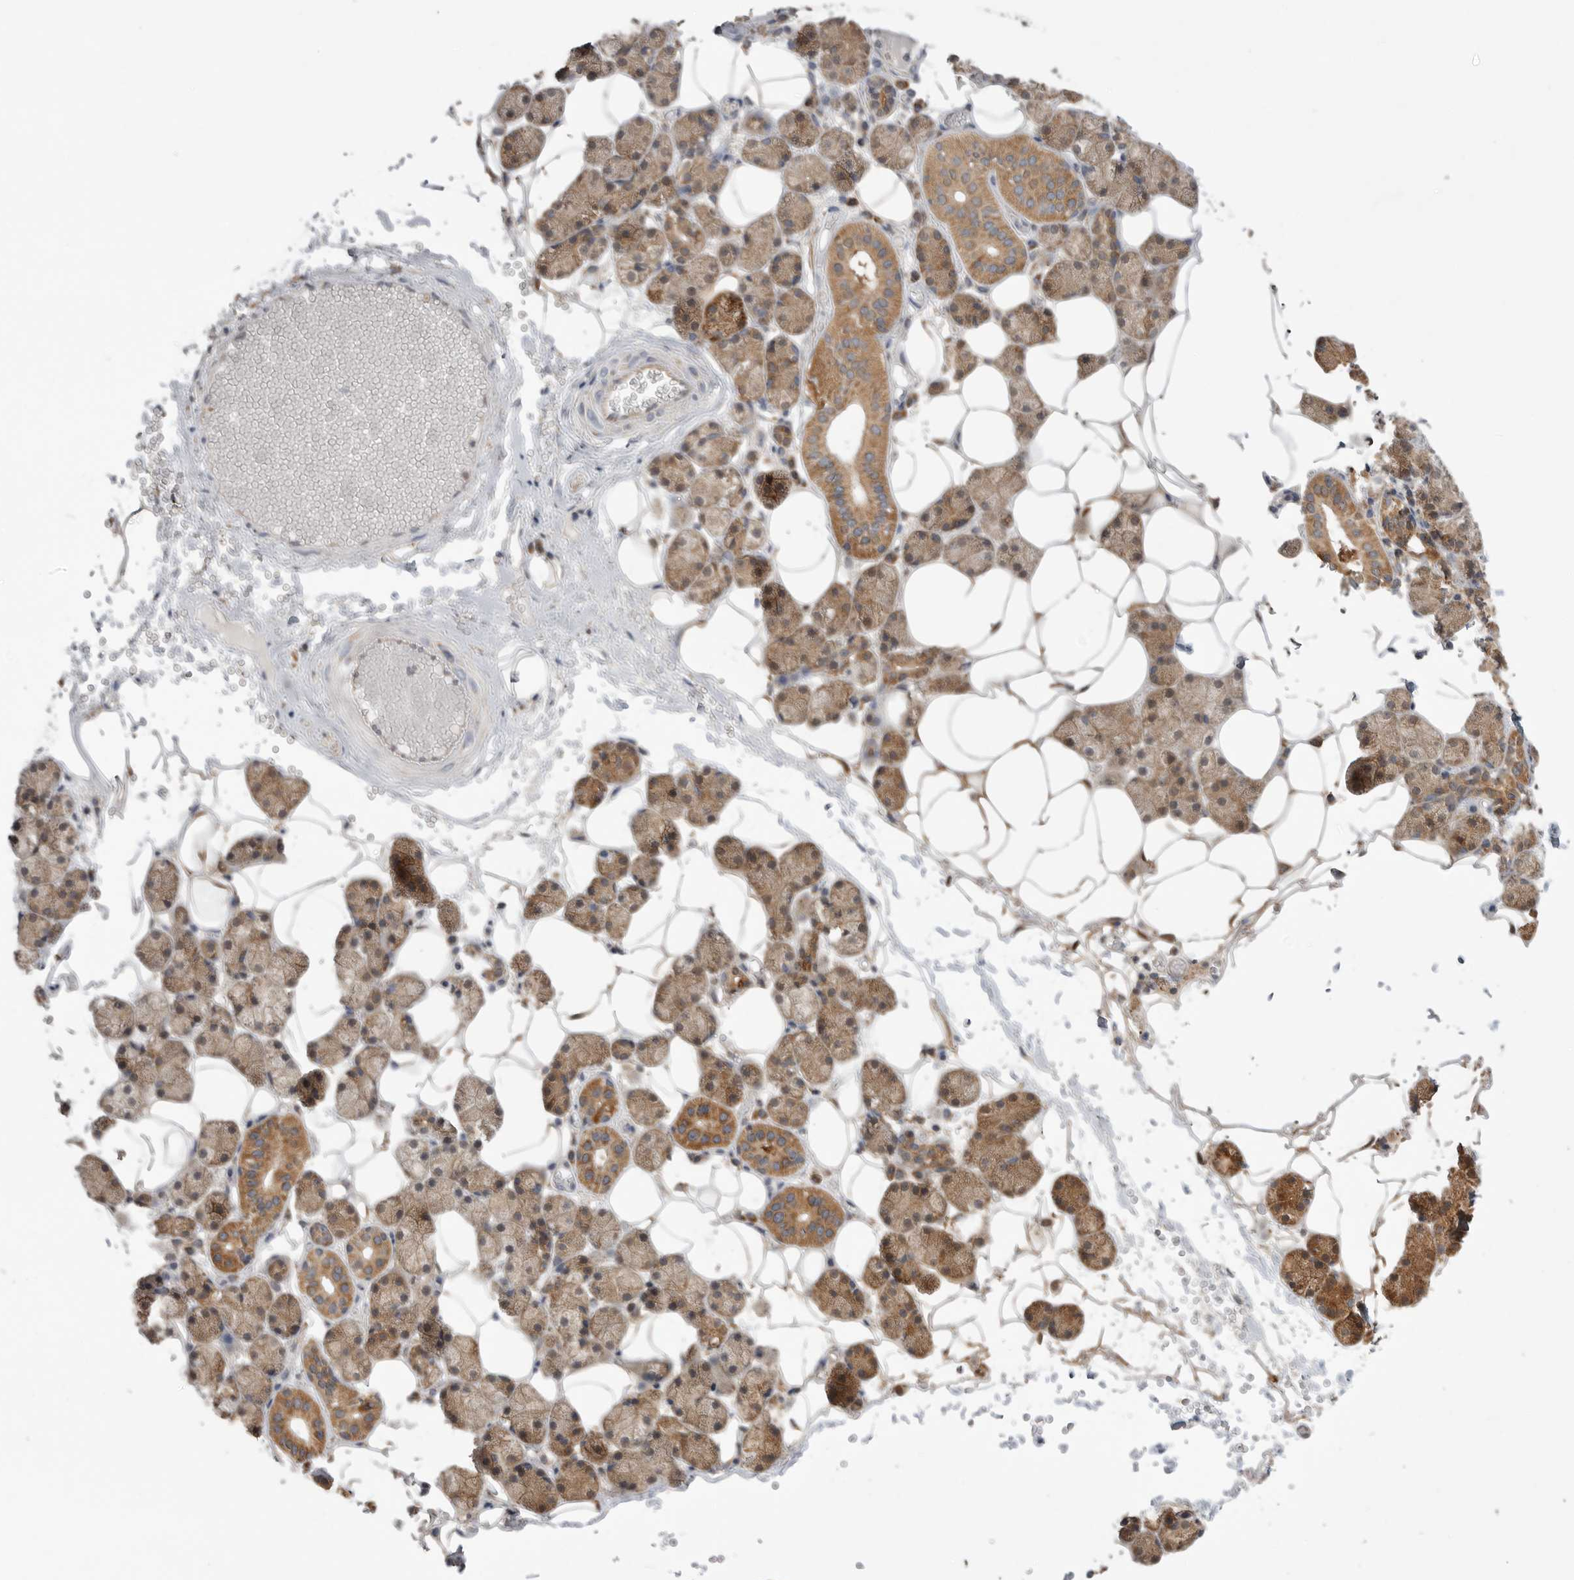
{"staining": {"intensity": "moderate", "quantity": ">75%", "location": "cytoplasmic/membranous"}, "tissue": "salivary gland", "cell_type": "Glandular cells", "image_type": "normal", "snomed": [{"axis": "morphology", "description": "Normal tissue, NOS"}, {"axis": "topography", "description": "Salivary gland"}], "caption": "Immunohistochemical staining of unremarkable human salivary gland shows moderate cytoplasmic/membranous protein positivity in approximately >75% of glandular cells.", "gene": "KYAT3", "patient": {"sex": "female", "age": 33}}